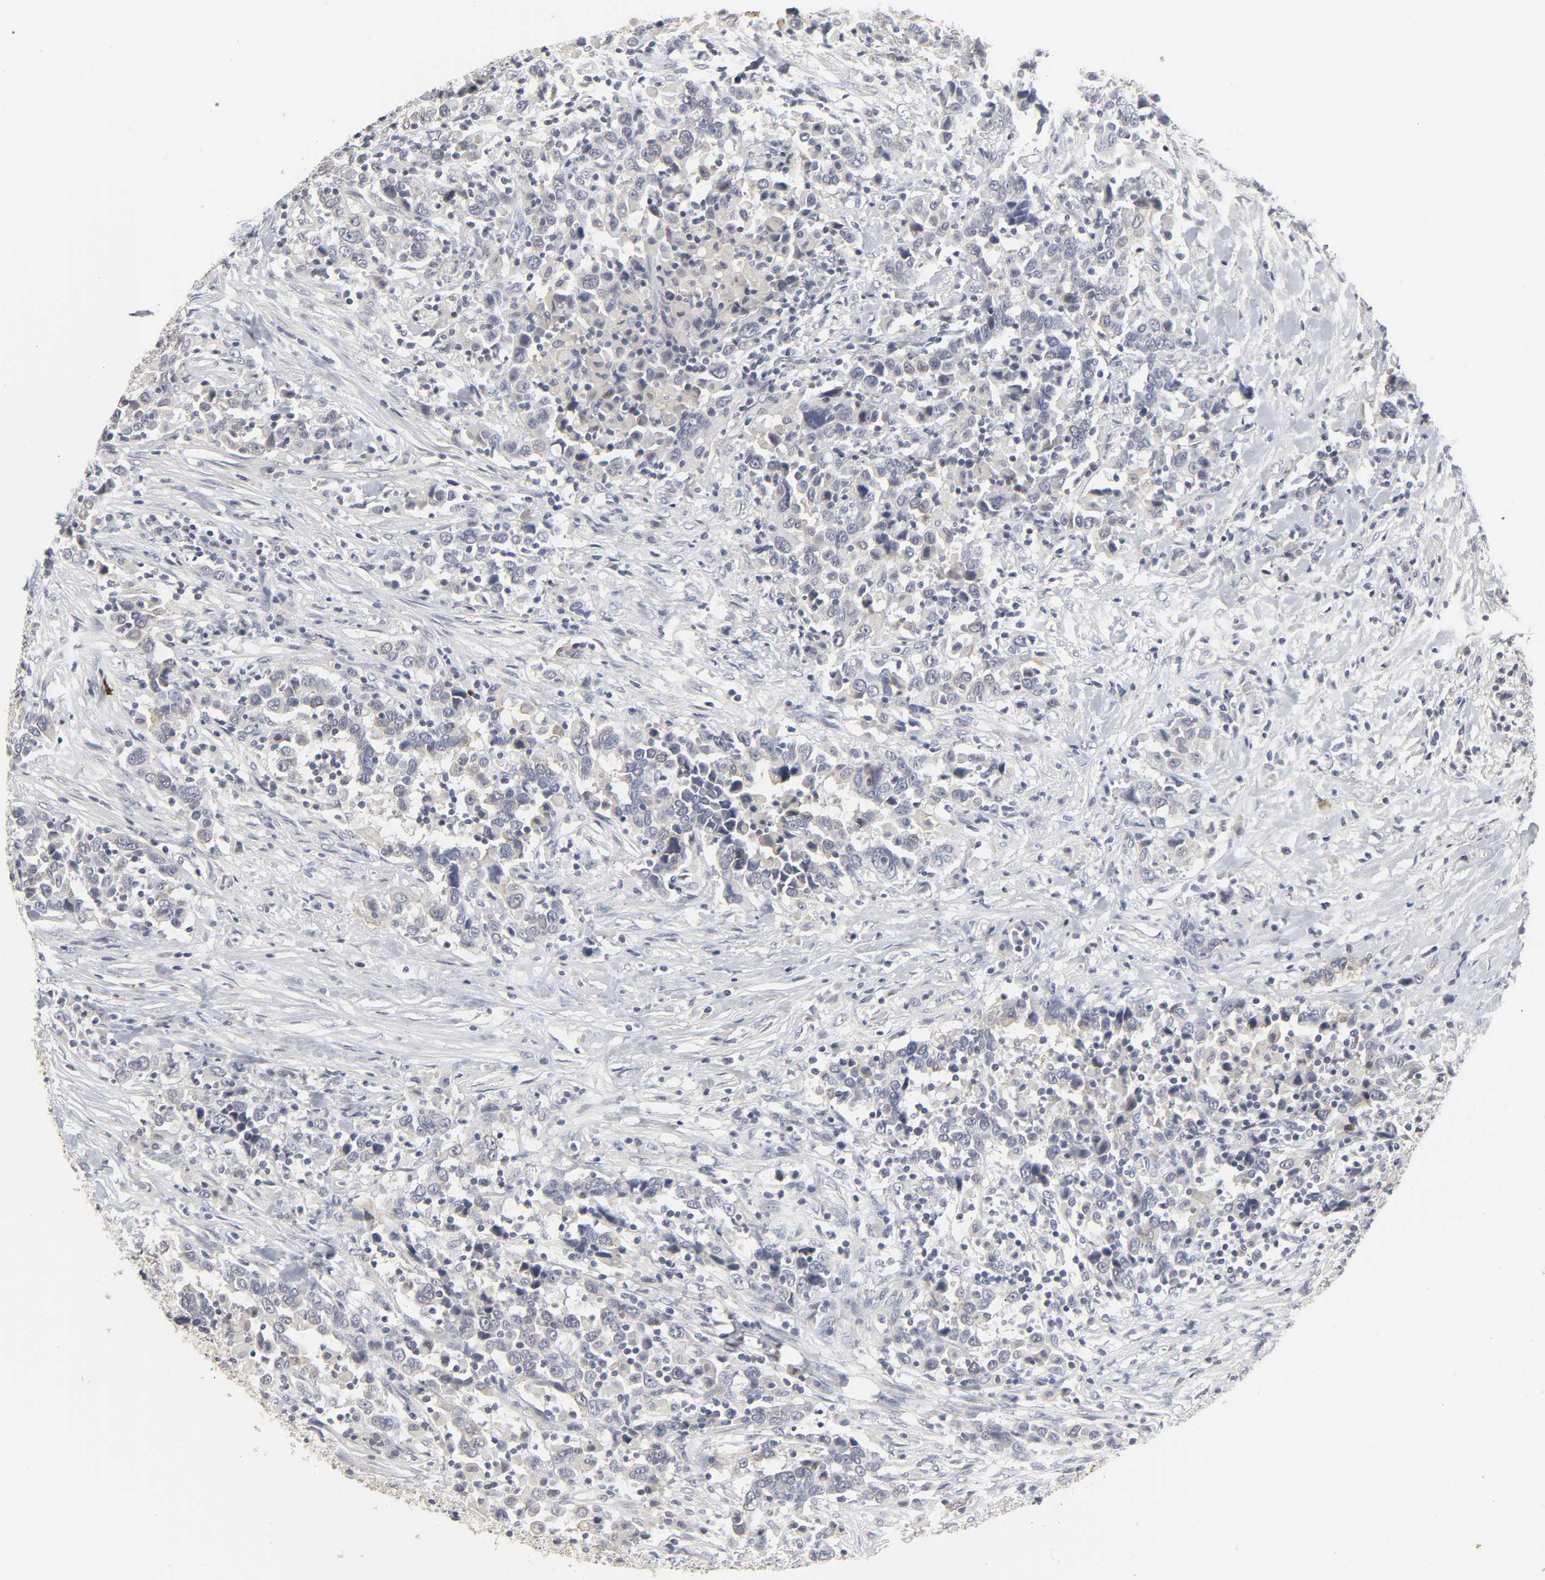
{"staining": {"intensity": "negative", "quantity": "none", "location": "none"}, "tissue": "urothelial cancer", "cell_type": "Tumor cells", "image_type": "cancer", "snomed": [{"axis": "morphology", "description": "Urothelial carcinoma, High grade"}, {"axis": "topography", "description": "Urinary bladder"}], "caption": "Immunohistochemical staining of human urothelial carcinoma (high-grade) exhibits no significant staining in tumor cells.", "gene": "TCAP", "patient": {"sex": "male", "age": 61}}